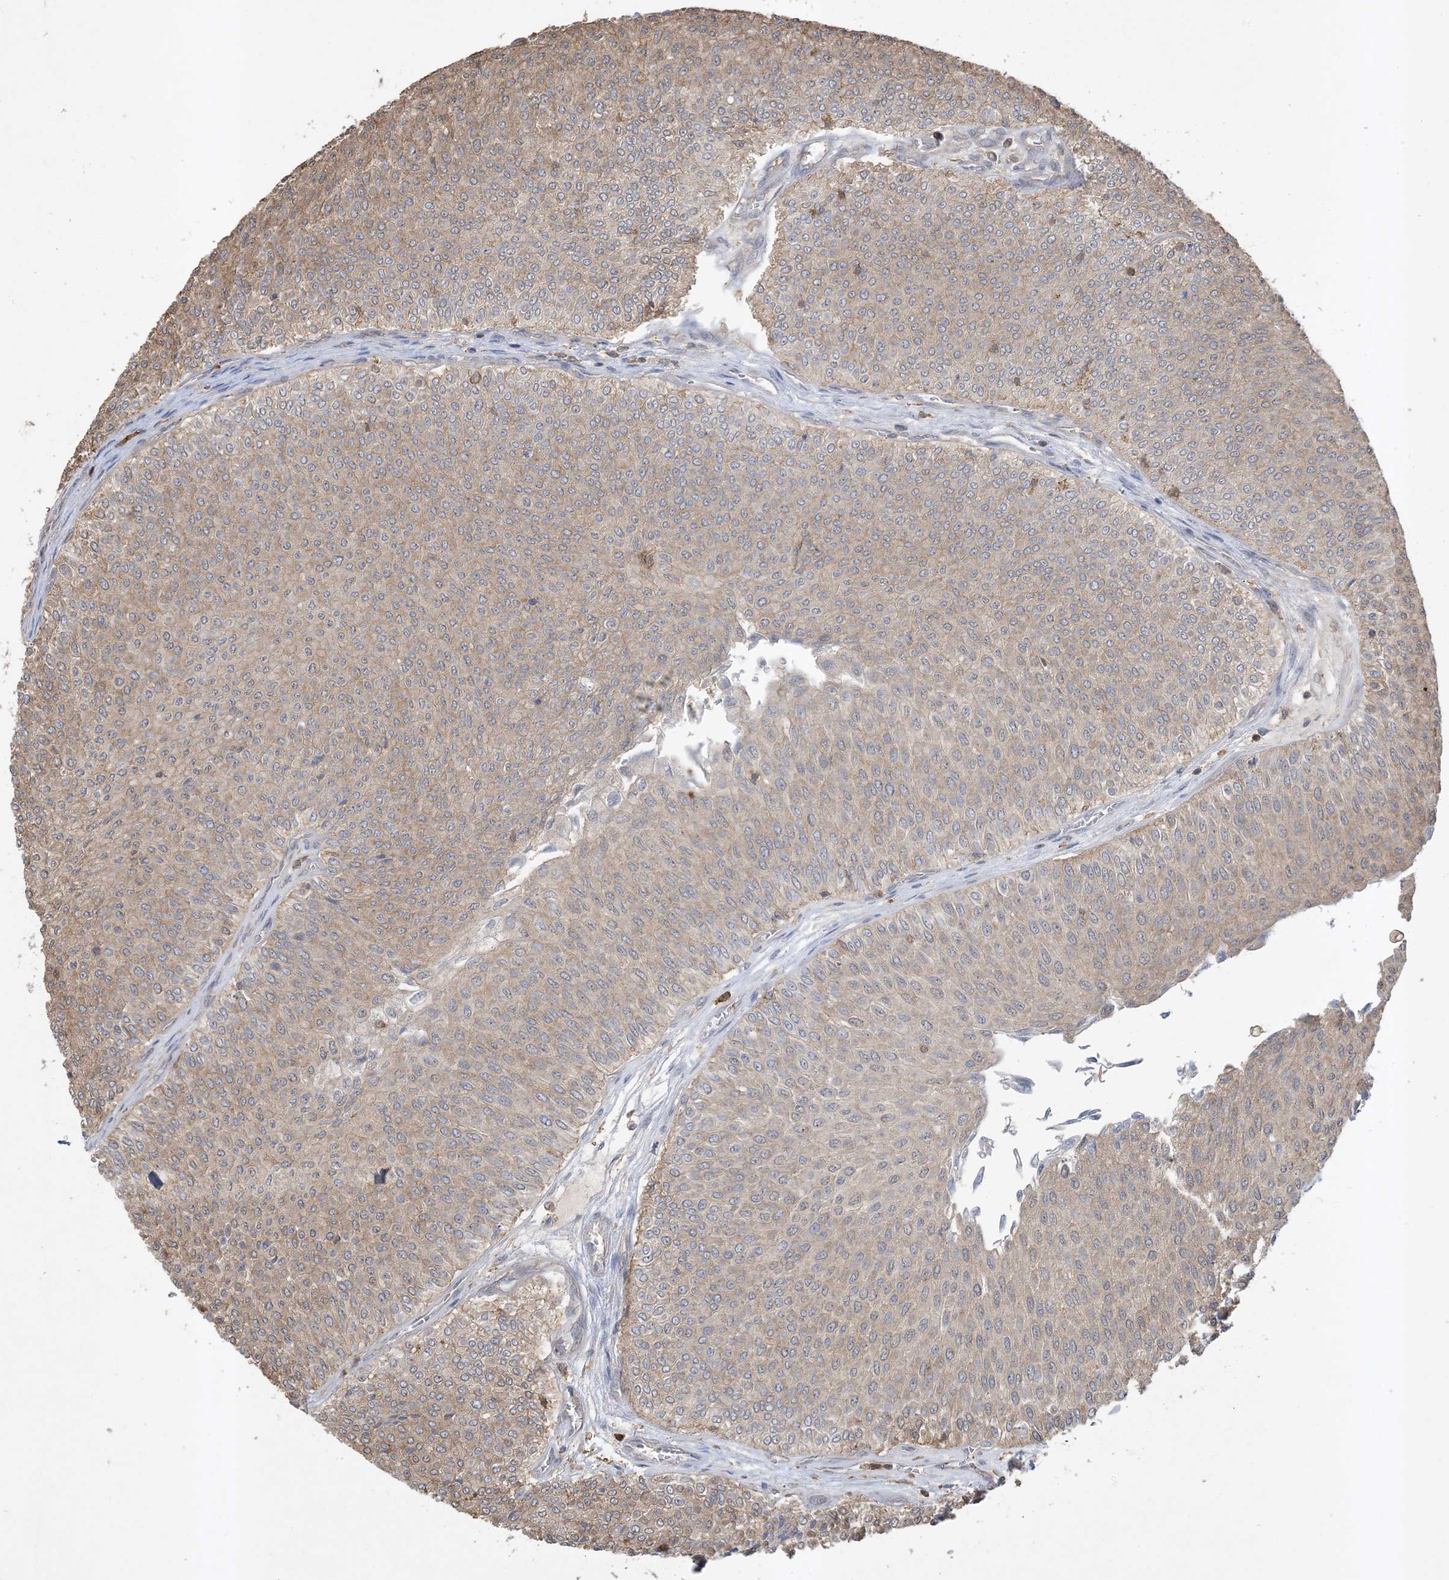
{"staining": {"intensity": "weak", "quantity": "25%-75%", "location": "cytoplasmic/membranous"}, "tissue": "urothelial cancer", "cell_type": "Tumor cells", "image_type": "cancer", "snomed": [{"axis": "morphology", "description": "Urothelial carcinoma, Low grade"}, {"axis": "topography", "description": "Urinary bladder"}], "caption": "A low amount of weak cytoplasmic/membranous staining is present in approximately 25%-75% of tumor cells in low-grade urothelial carcinoma tissue.", "gene": "TMSB4X", "patient": {"sex": "male", "age": 78}}